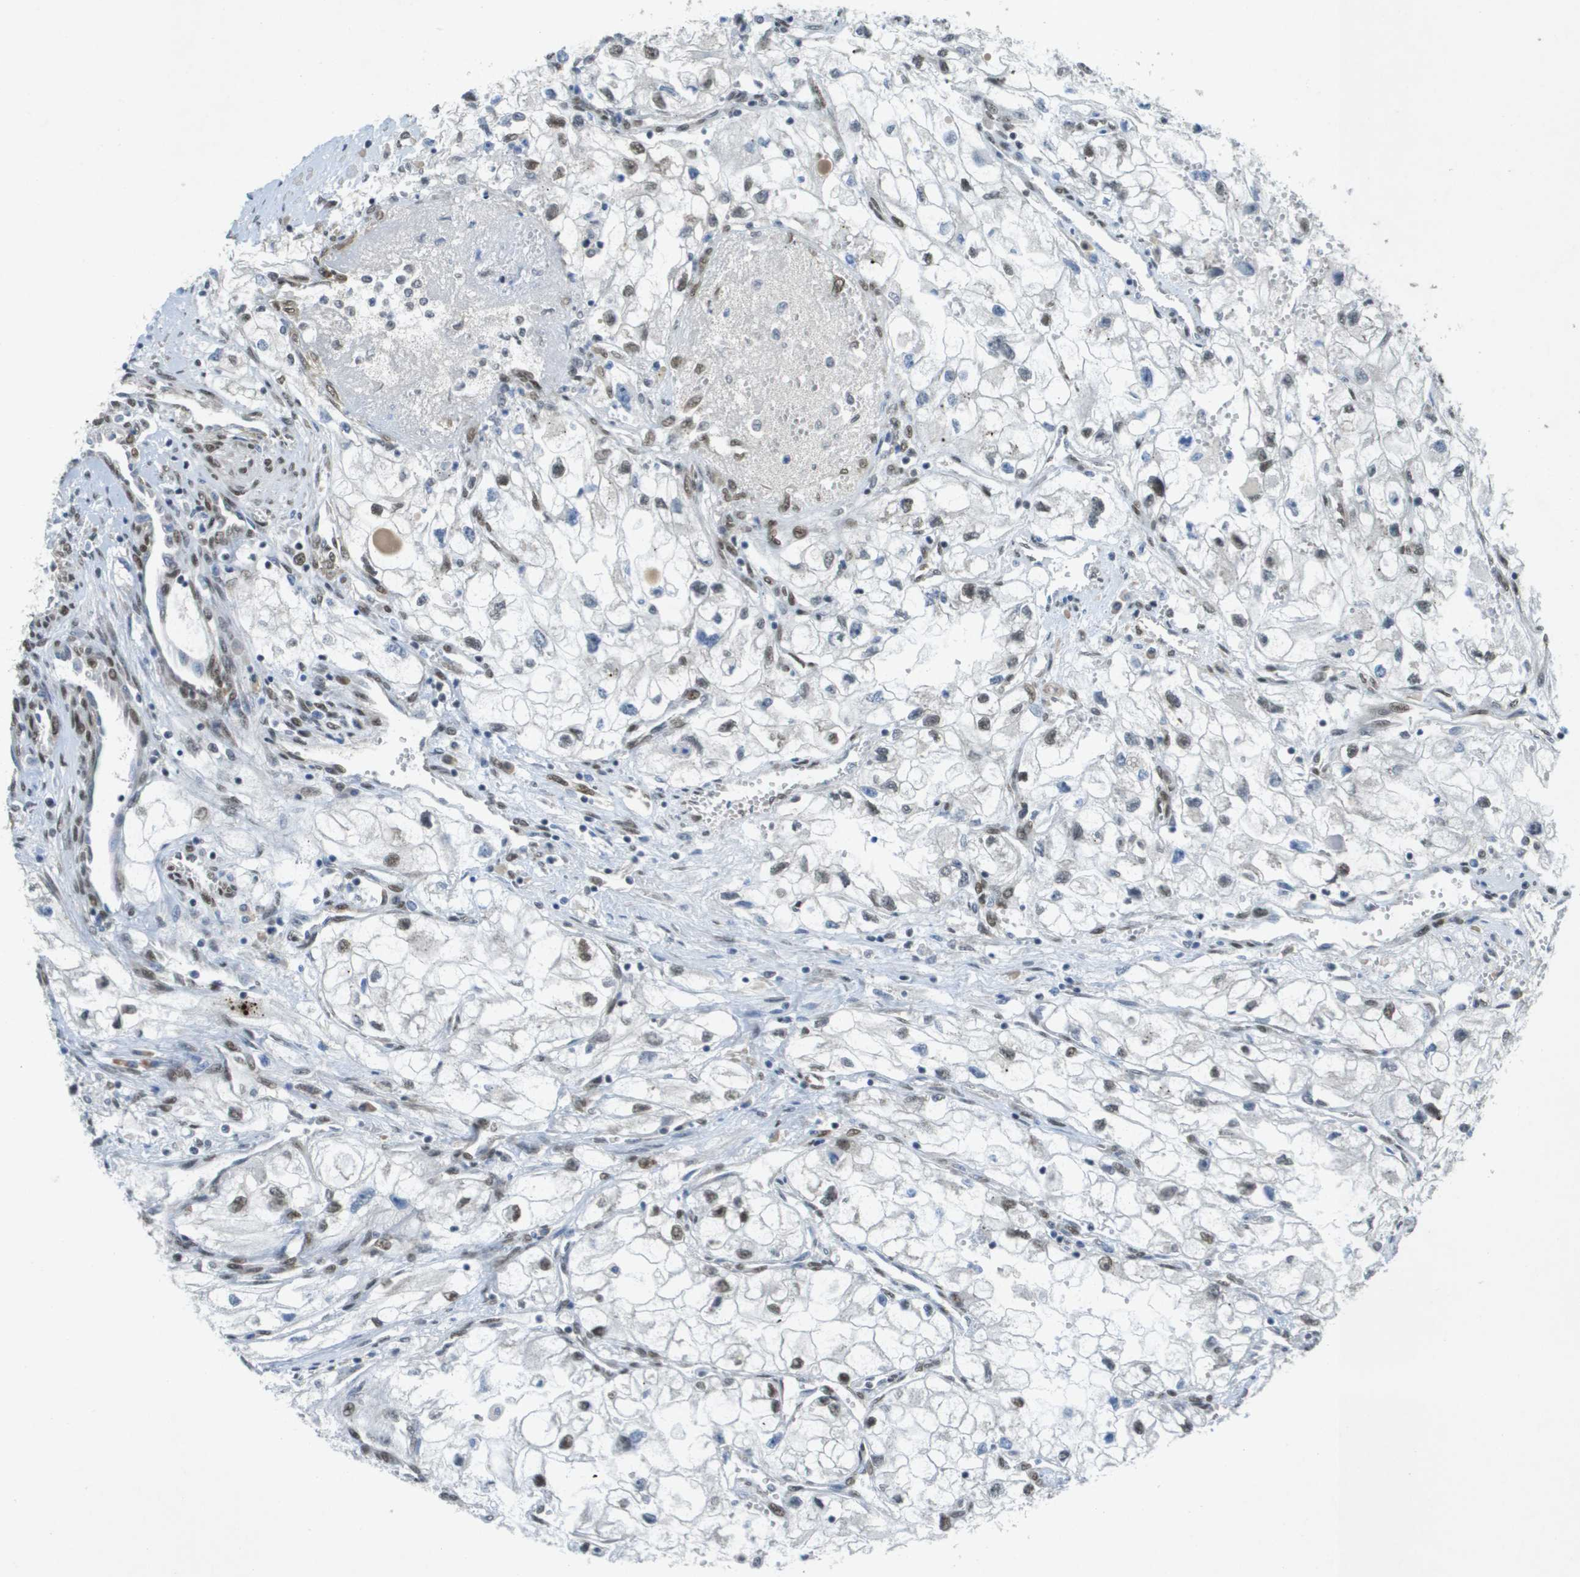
{"staining": {"intensity": "moderate", "quantity": "25%-75%", "location": "nuclear"}, "tissue": "renal cancer", "cell_type": "Tumor cells", "image_type": "cancer", "snomed": [{"axis": "morphology", "description": "Adenocarcinoma, NOS"}, {"axis": "topography", "description": "Kidney"}], "caption": "Protein staining demonstrates moderate nuclear positivity in approximately 25%-75% of tumor cells in adenocarcinoma (renal). (DAB (3,3'-diaminobenzidine) IHC, brown staining for protein, blue staining for nuclei).", "gene": "ARID1B", "patient": {"sex": "female", "age": 70}}